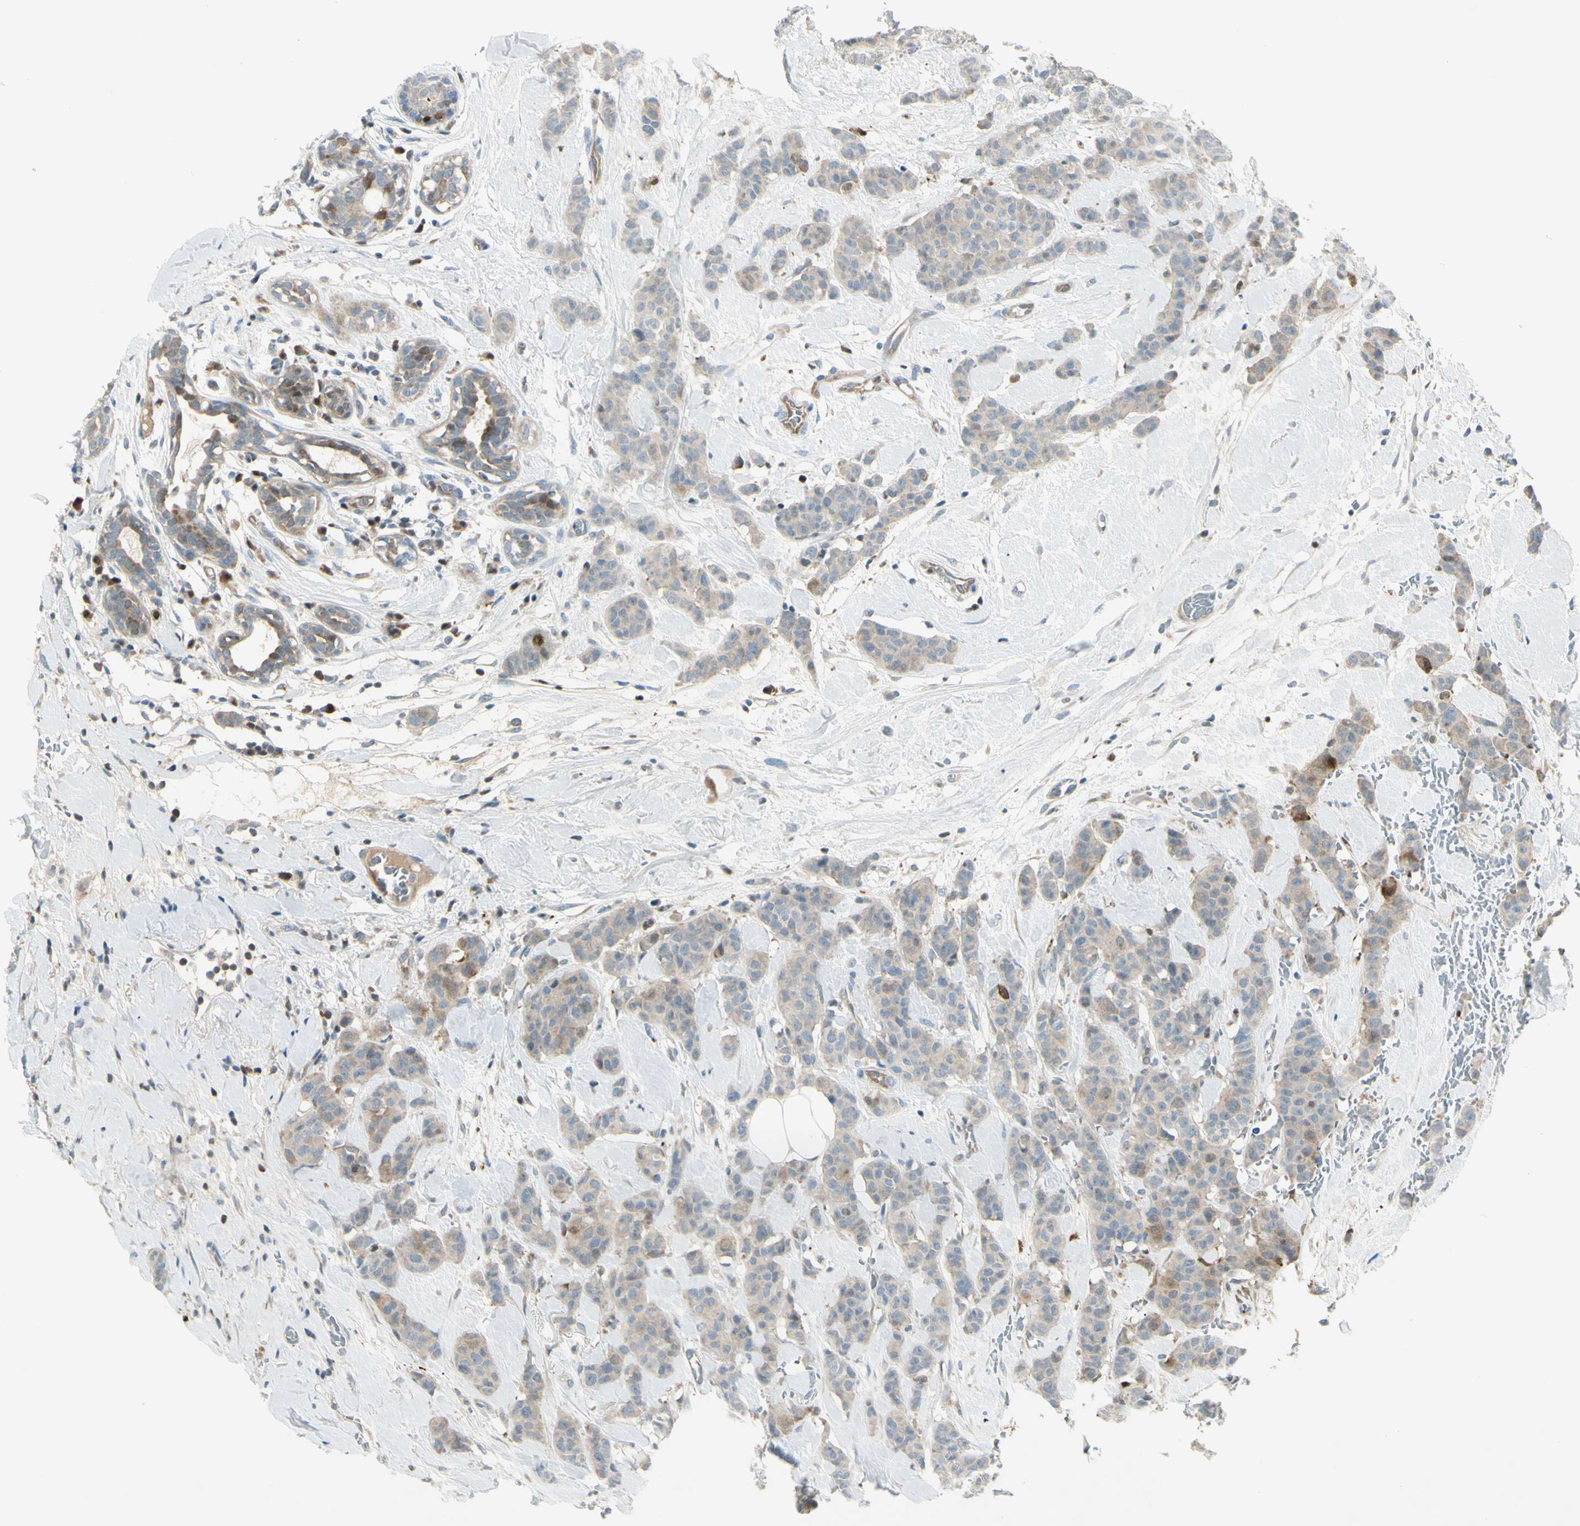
{"staining": {"intensity": "weak", "quantity": ">75%", "location": "cytoplasmic/membranous"}, "tissue": "breast cancer", "cell_type": "Tumor cells", "image_type": "cancer", "snomed": [{"axis": "morphology", "description": "Normal tissue, NOS"}, {"axis": "morphology", "description": "Duct carcinoma"}, {"axis": "topography", "description": "Breast"}], "caption": "Immunohistochemical staining of breast infiltrating ductal carcinoma exhibits weak cytoplasmic/membranous protein expression in approximately >75% of tumor cells. Using DAB (3,3'-diaminobenzidine) (brown) and hematoxylin (blue) stains, captured at high magnification using brightfield microscopy.", "gene": "C1orf159", "patient": {"sex": "female", "age": 40}}